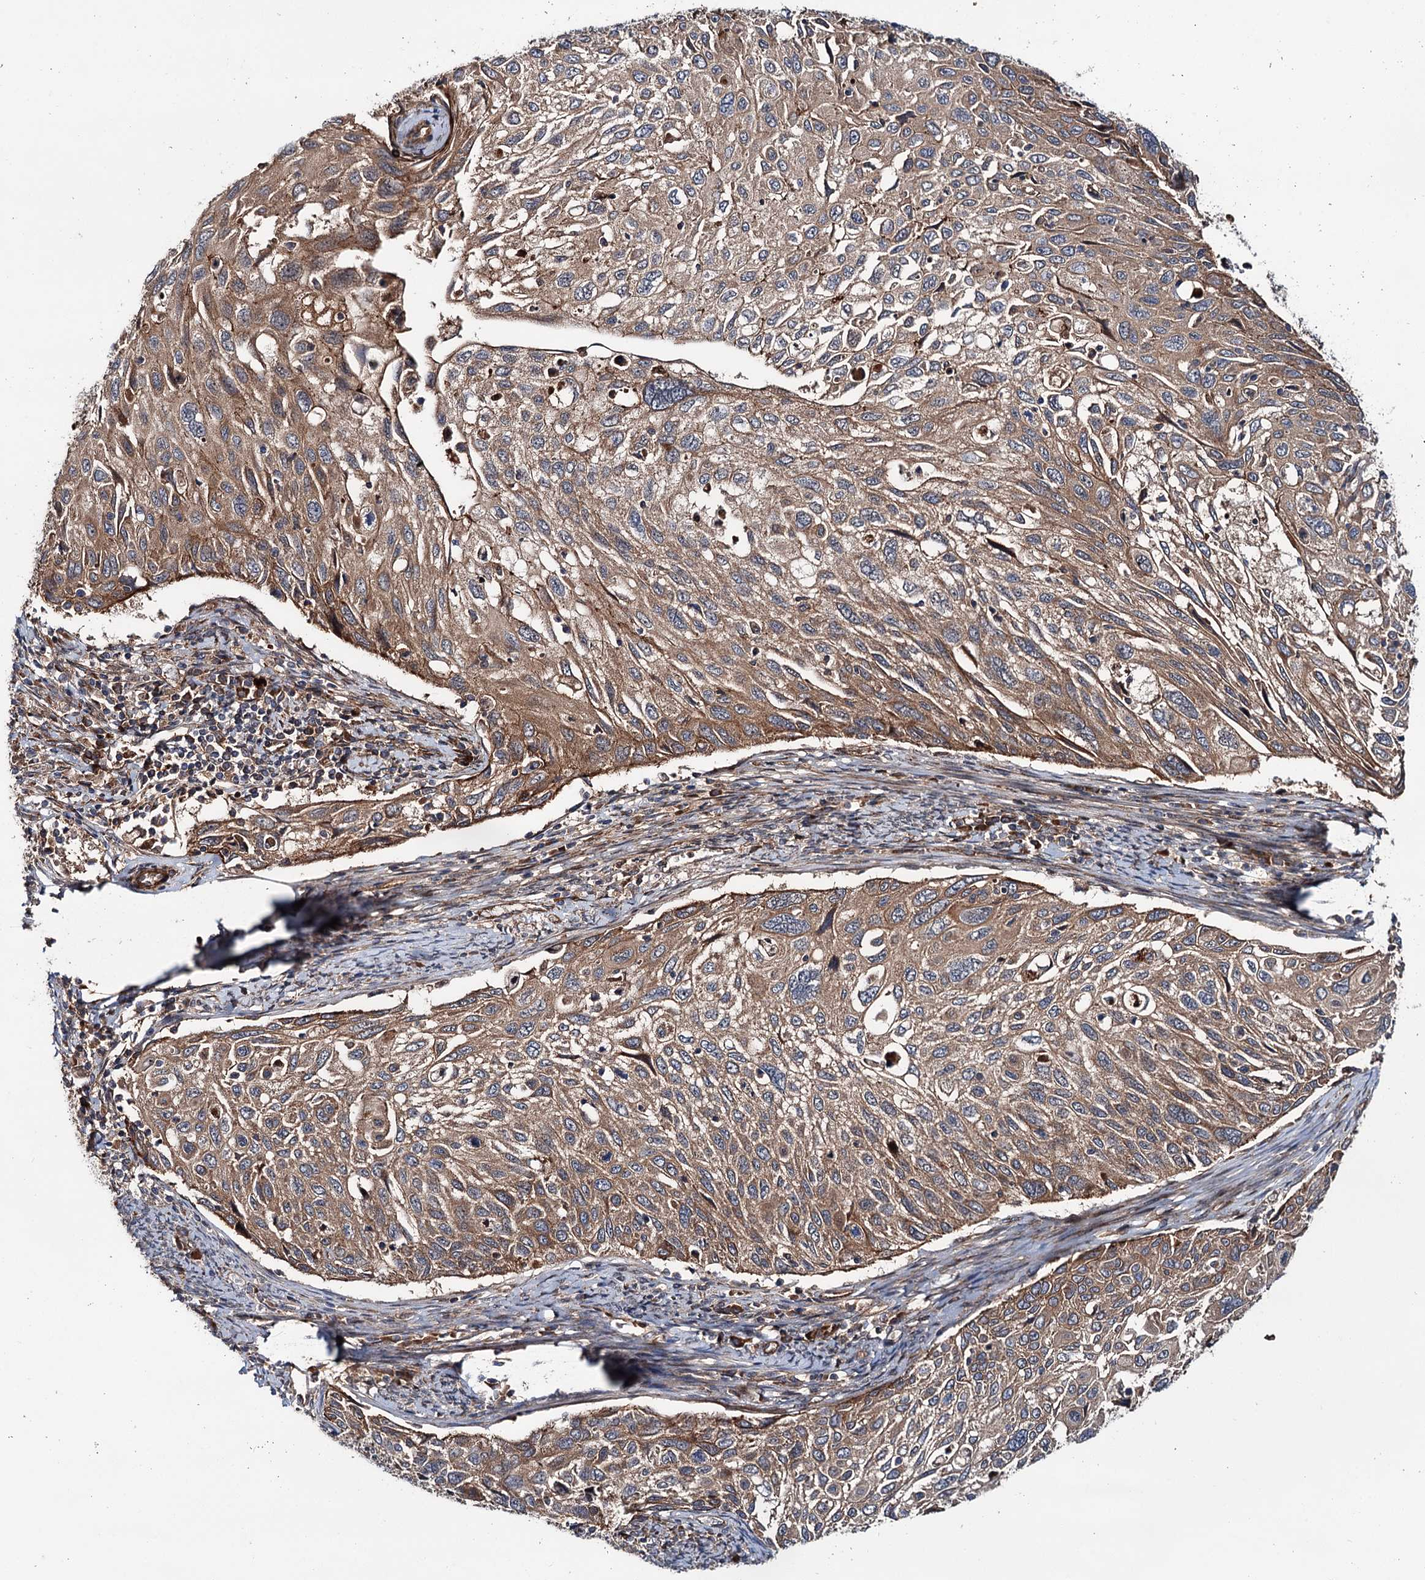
{"staining": {"intensity": "moderate", "quantity": ">75%", "location": "cytoplasmic/membranous"}, "tissue": "cervical cancer", "cell_type": "Tumor cells", "image_type": "cancer", "snomed": [{"axis": "morphology", "description": "Squamous cell carcinoma, NOS"}, {"axis": "topography", "description": "Cervix"}], "caption": "A medium amount of moderate cytoplasmic/membranous expression is appreciated in about >75% of tumor cells in cervical squamous cell carcinoma tissue.", "gene": "ADGRG4", "patient": {"sex": "female", "age": 70}}